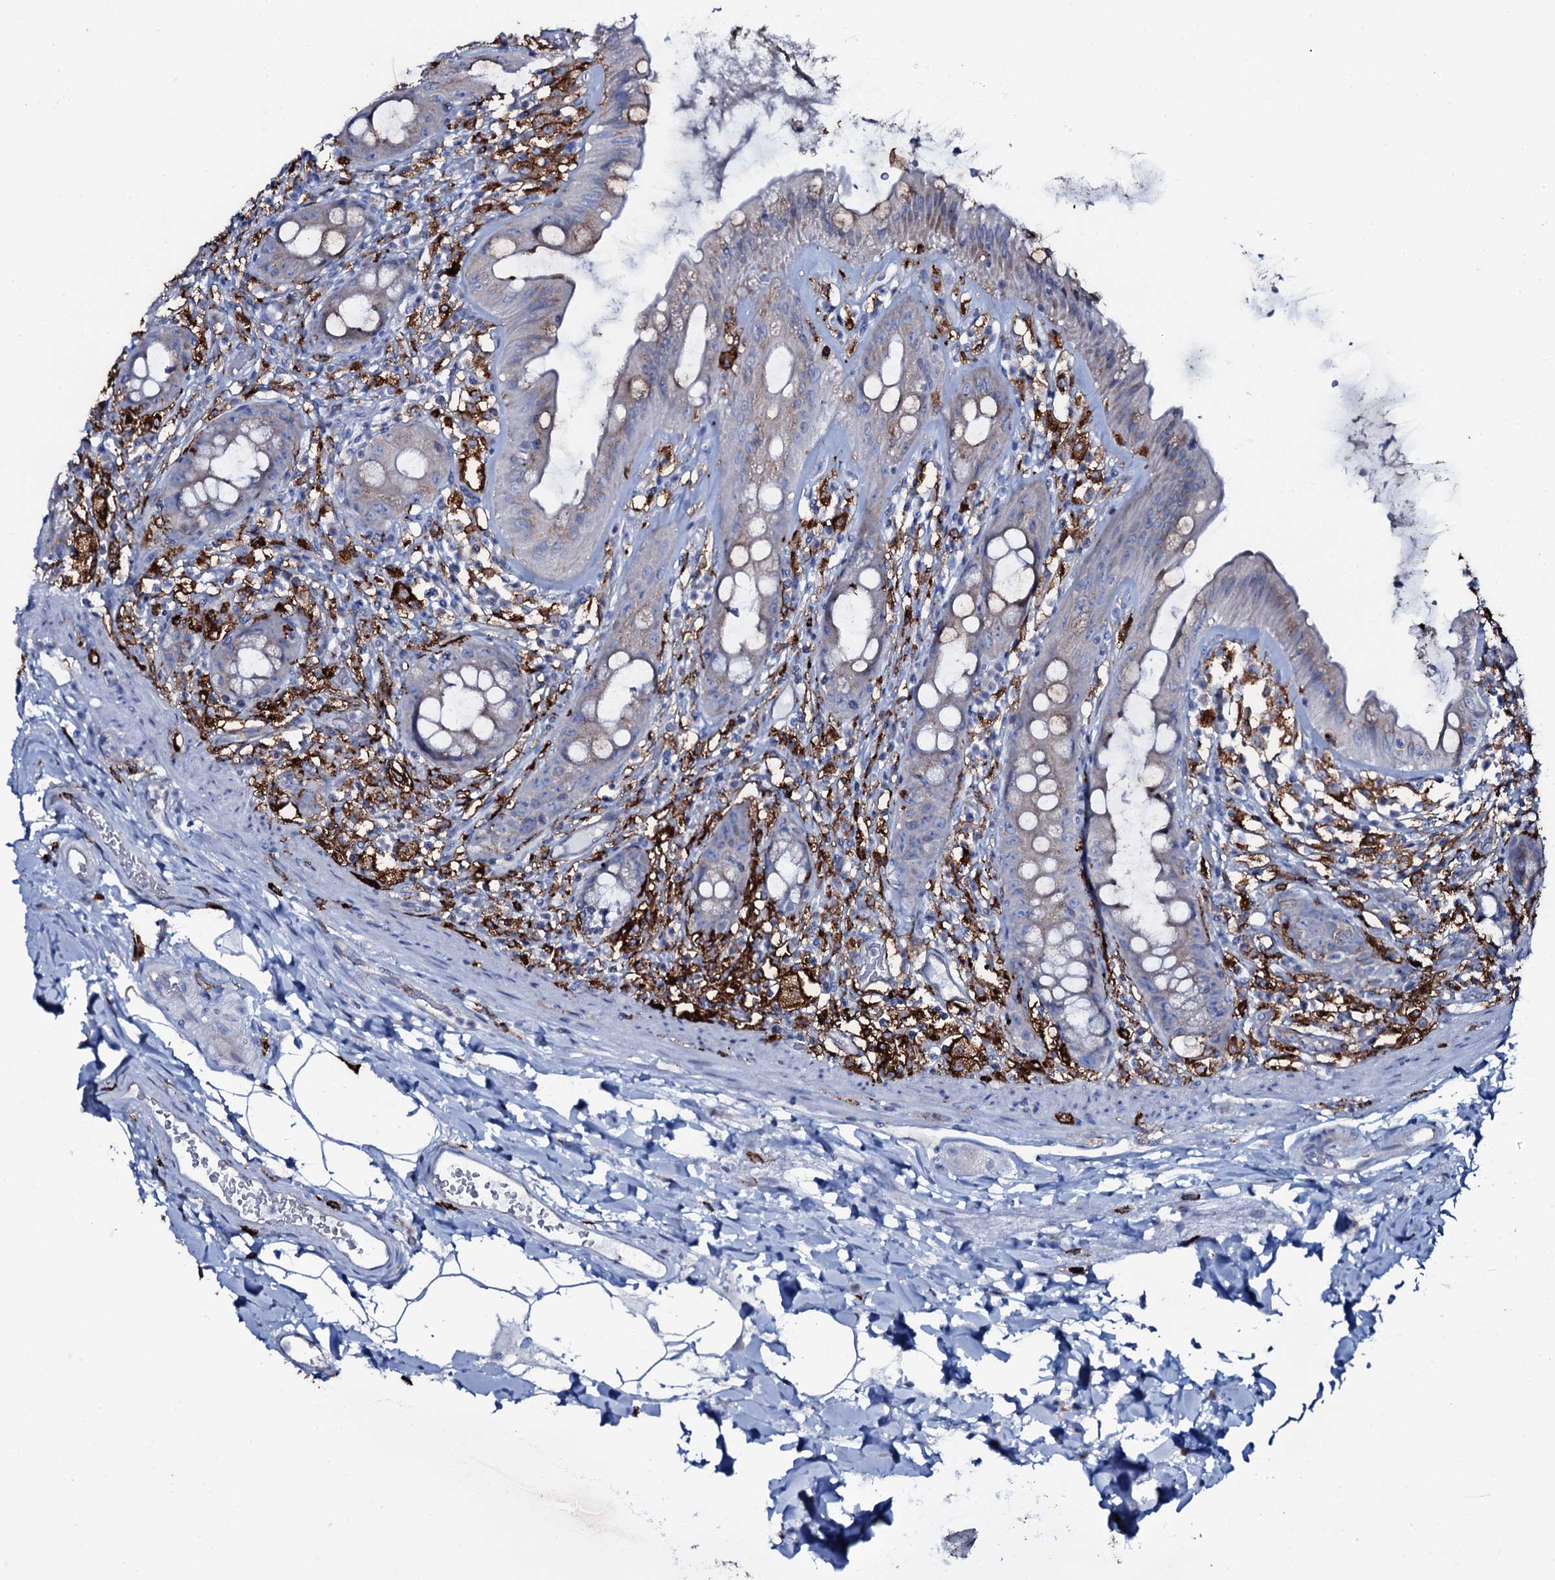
{"staining": {"intensity": "moderate", "quantity": "25%-75%", "location": "cytoplasmic/membranous"}, "tissue": "rectum", "cell_type": "Glandular cells", "image_type": "normal", "snomed": [{"axis": "morphology", "description": "Normal tissue, NOS"}, {"axis": "topography", "description": "Rectum"}], "caption": "Immunohistochemical staining of unremarkable human rectum reveals medium levels of moderate cytoplasmic/membranous expression in approximately 25%-75% of glandular cells. The staining is performed using DAB brown chromogen to label protein expression. The nuclei are counter-stained blue using hematoxylin.", "gene": "OSBPL2", "patient": {"sex": "female", "age": 57}}